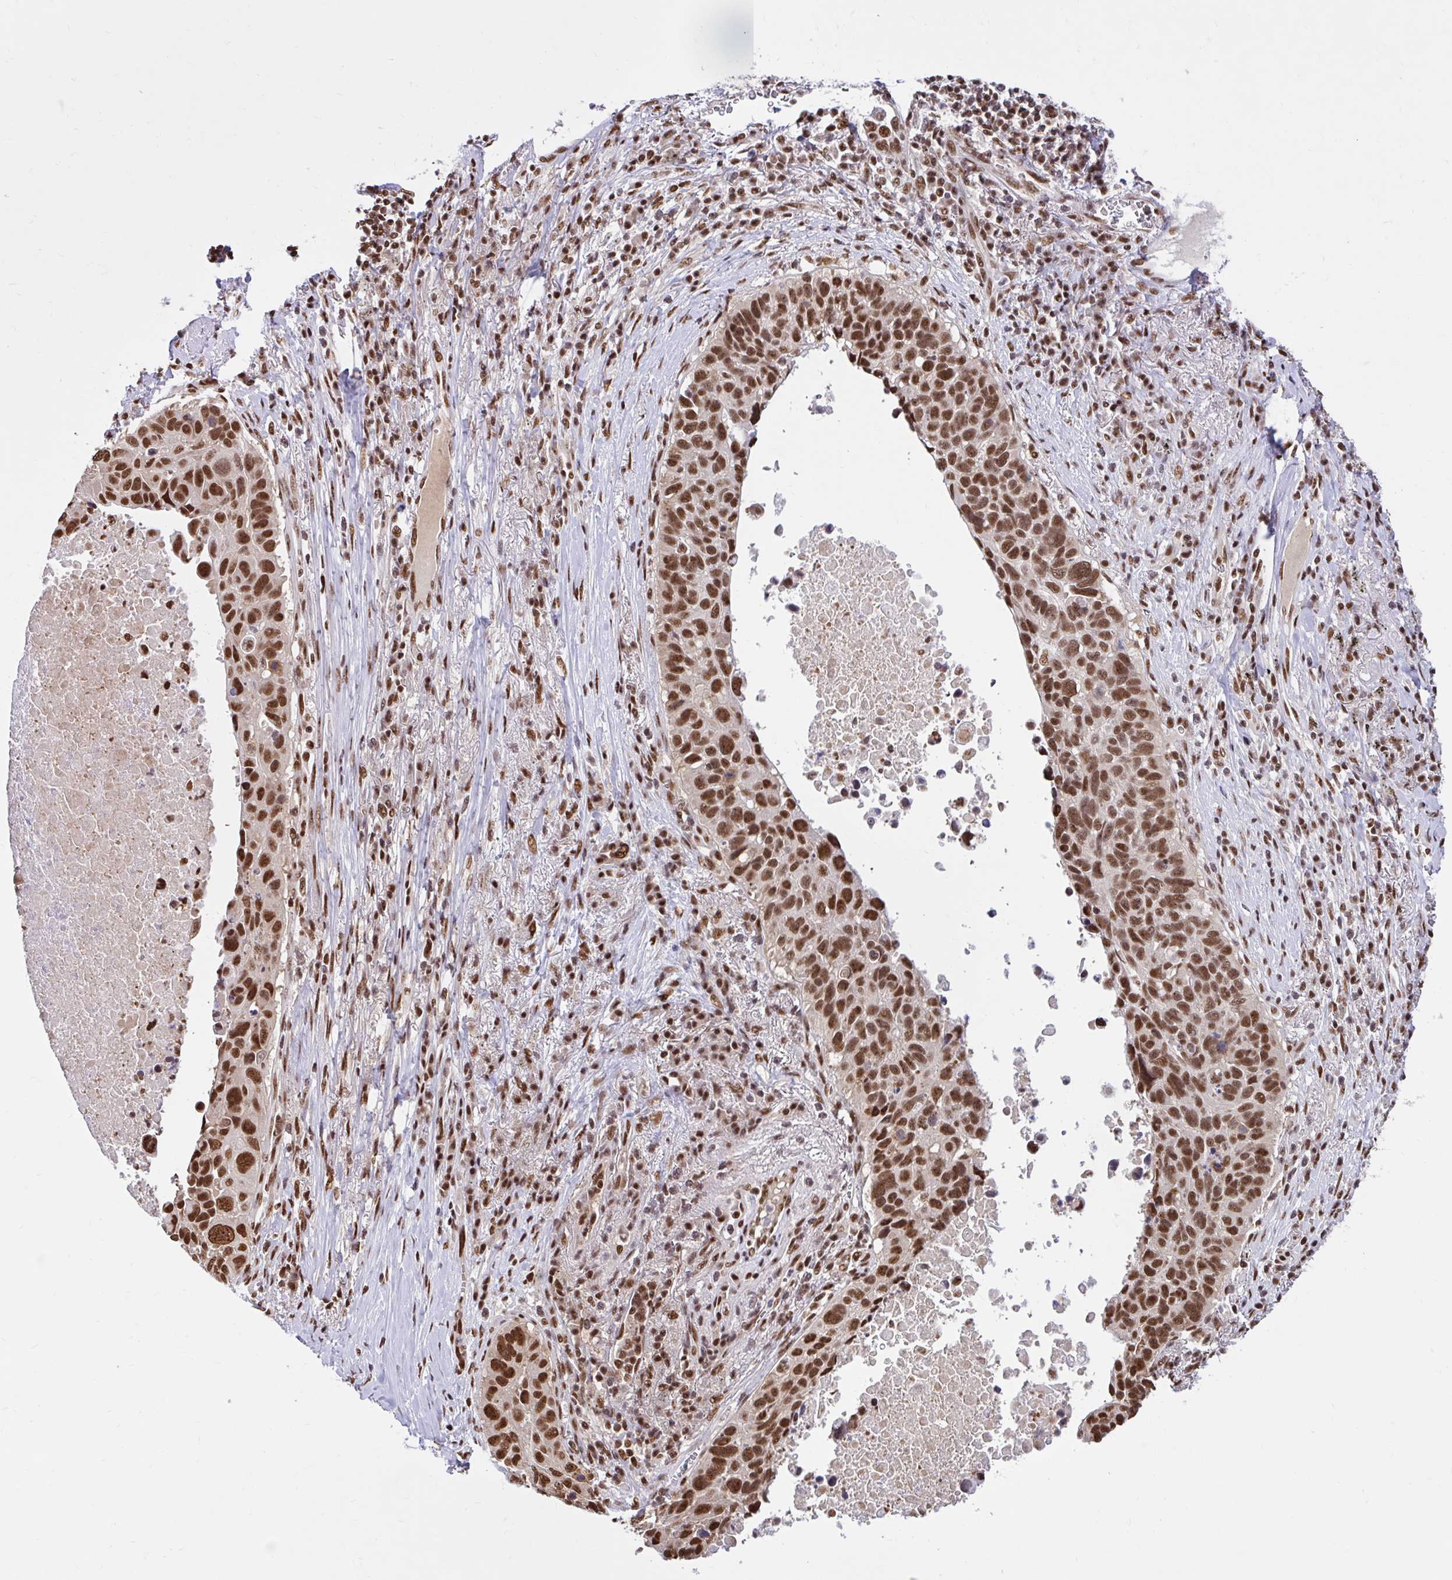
{"staining": {"intensity": "strong", "quantity": ">75%", "location": "nuclear"}, "tissue": "lung cancer", "cell_type": "Tumor cells", "image_type": "cancer", "snomed": [{"axis": "morphology", "description": "Squamous cell carcinoma, NOS"}, {"axis": "topography", "description": "Lung"}], "caption": "Lung cancer tissue shows strong nuclear expression in about >75% of tumor cells", "gene": "ABCA9", "patient": {"sex": "male", "age": 66}}